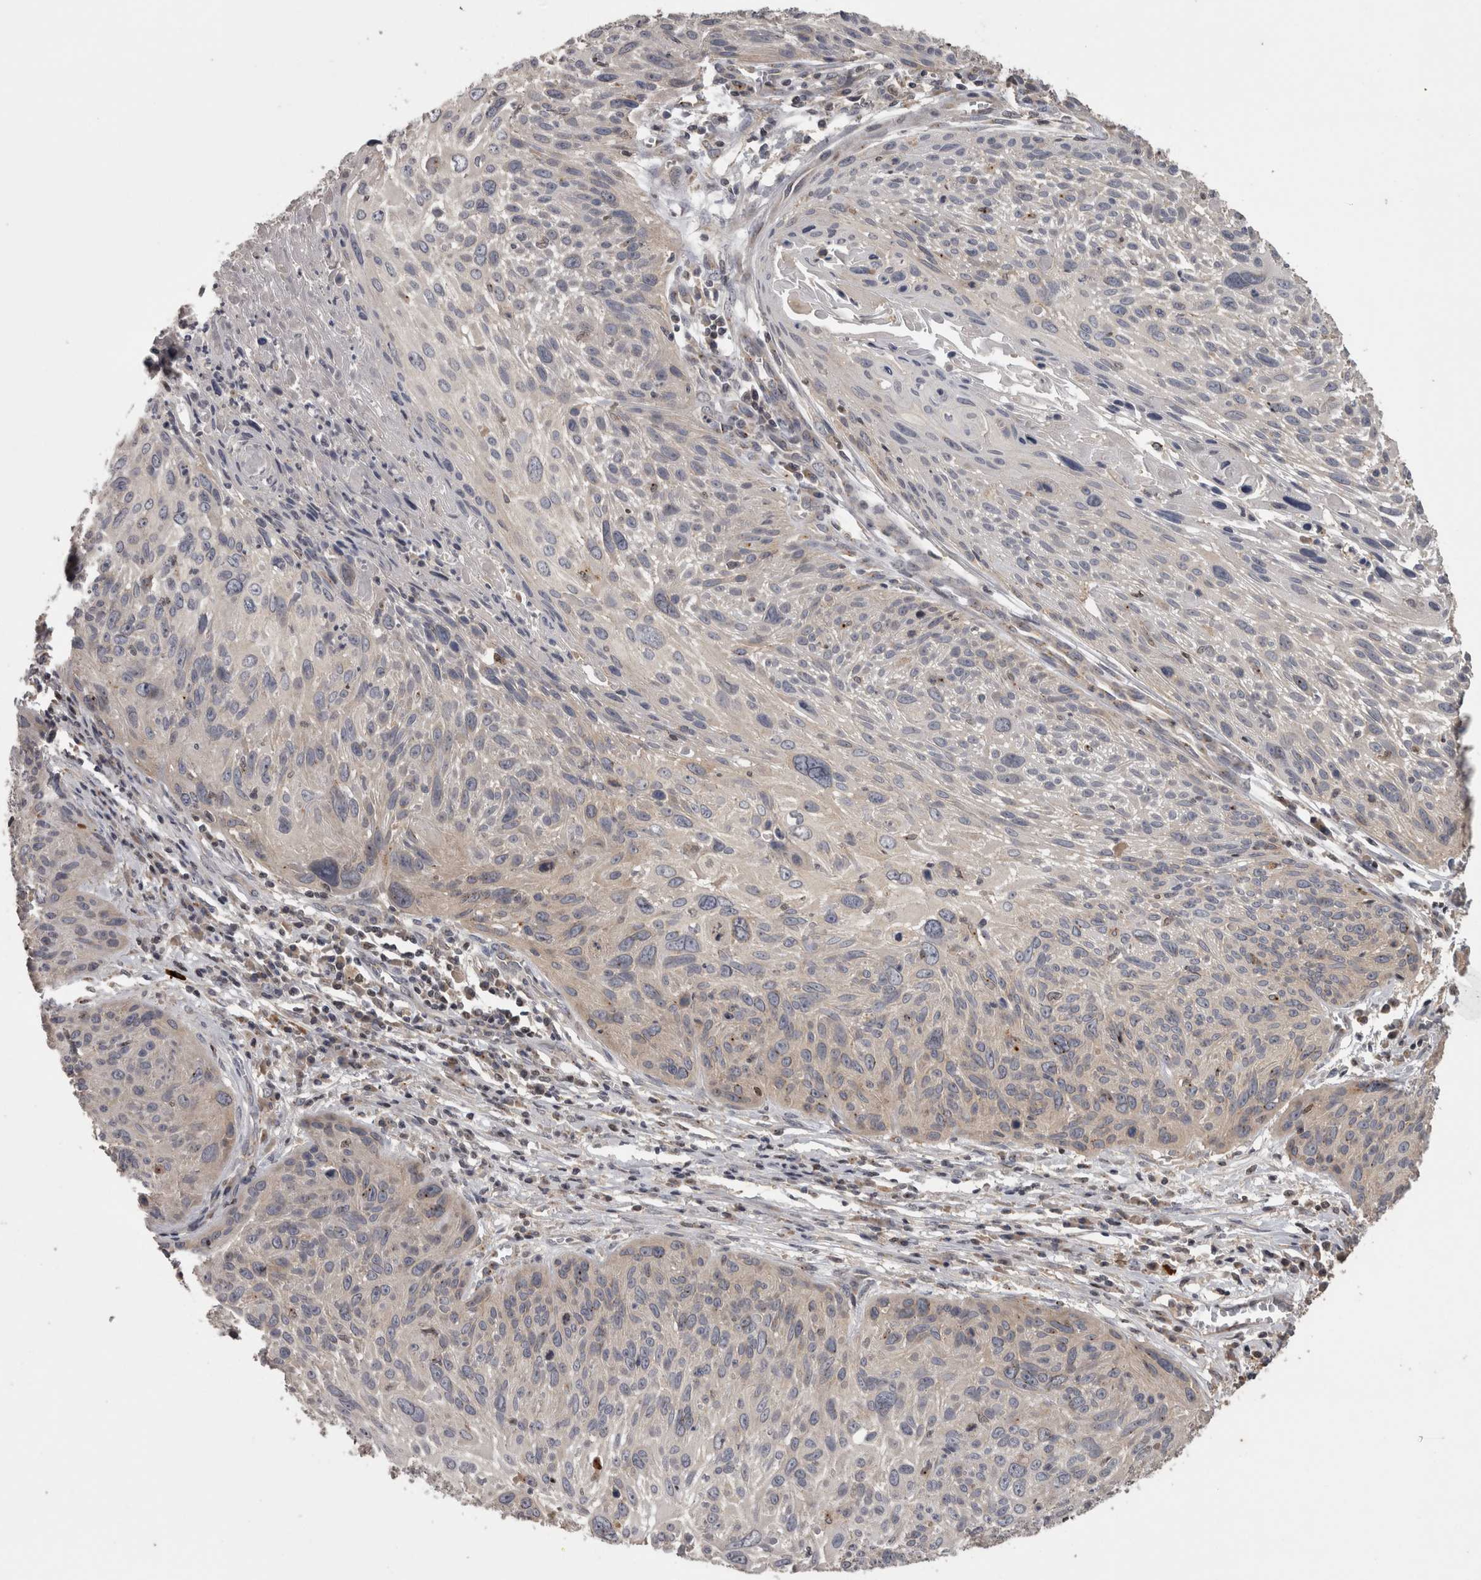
{"staining": {"intensity": "negative", "quantity": "none", "location": "none"}, "tissue": "cervical cancer", "cell_type": "Tumor cells", "image_type": "cancer", "snomed": [{"axis": "morphology", "description": "Squamous cell carcinoma, NOS"}, {"axis": "topography", "description": "Cervix"}], "caption": "A photomicrograph of human cervical squamous cell carcinoma is negative for staining in tumor cells.", "gene": "PCM1", "patient": {"sex": "female", "age": 51}}